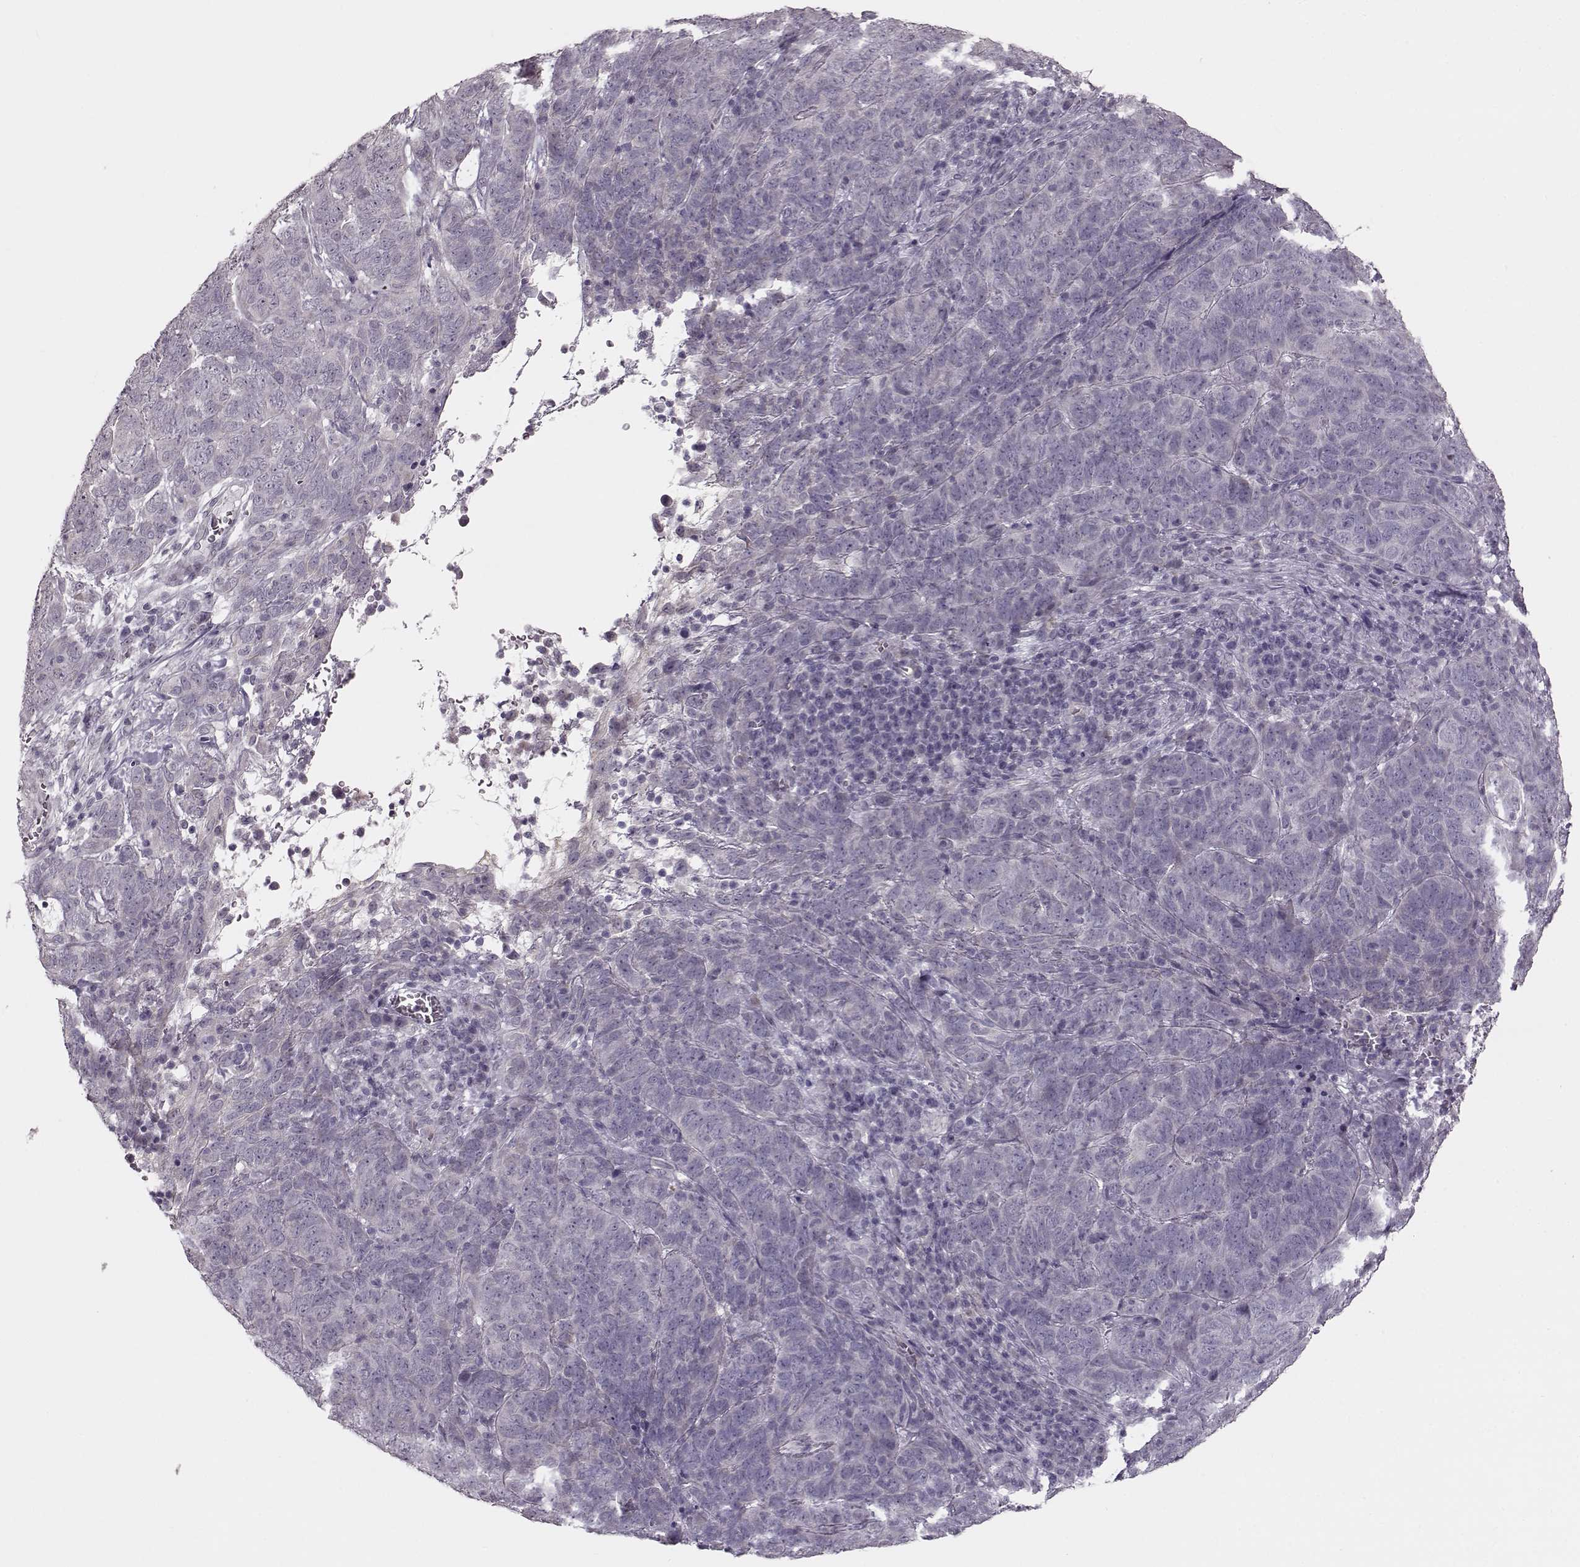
{"staining": {"intensity": "negative", "quantity": "none", "location": "none"}, "tissue": "skin cancer", "cell_type": "Tumor cells", "image_type": "cancer", "snomed": [{"axis": "morphology", "description": "Squamous cell carcinoma, NOS"}, {"axis": "topography", "description": "Skin"}, {"axis": "topography", "description": "Anal"}], "caption": "Skin squamous cell carcinoma was stained to show a protein in brown. There is no significant staining in tumor cells. Brightfield microscopy of immunohistochemistry stained with DAB (brown) and hematoxylin (blue), captured at high magnification.", "gene": "MAP6D1", "patient": {"sex": "female", "age": 51}}